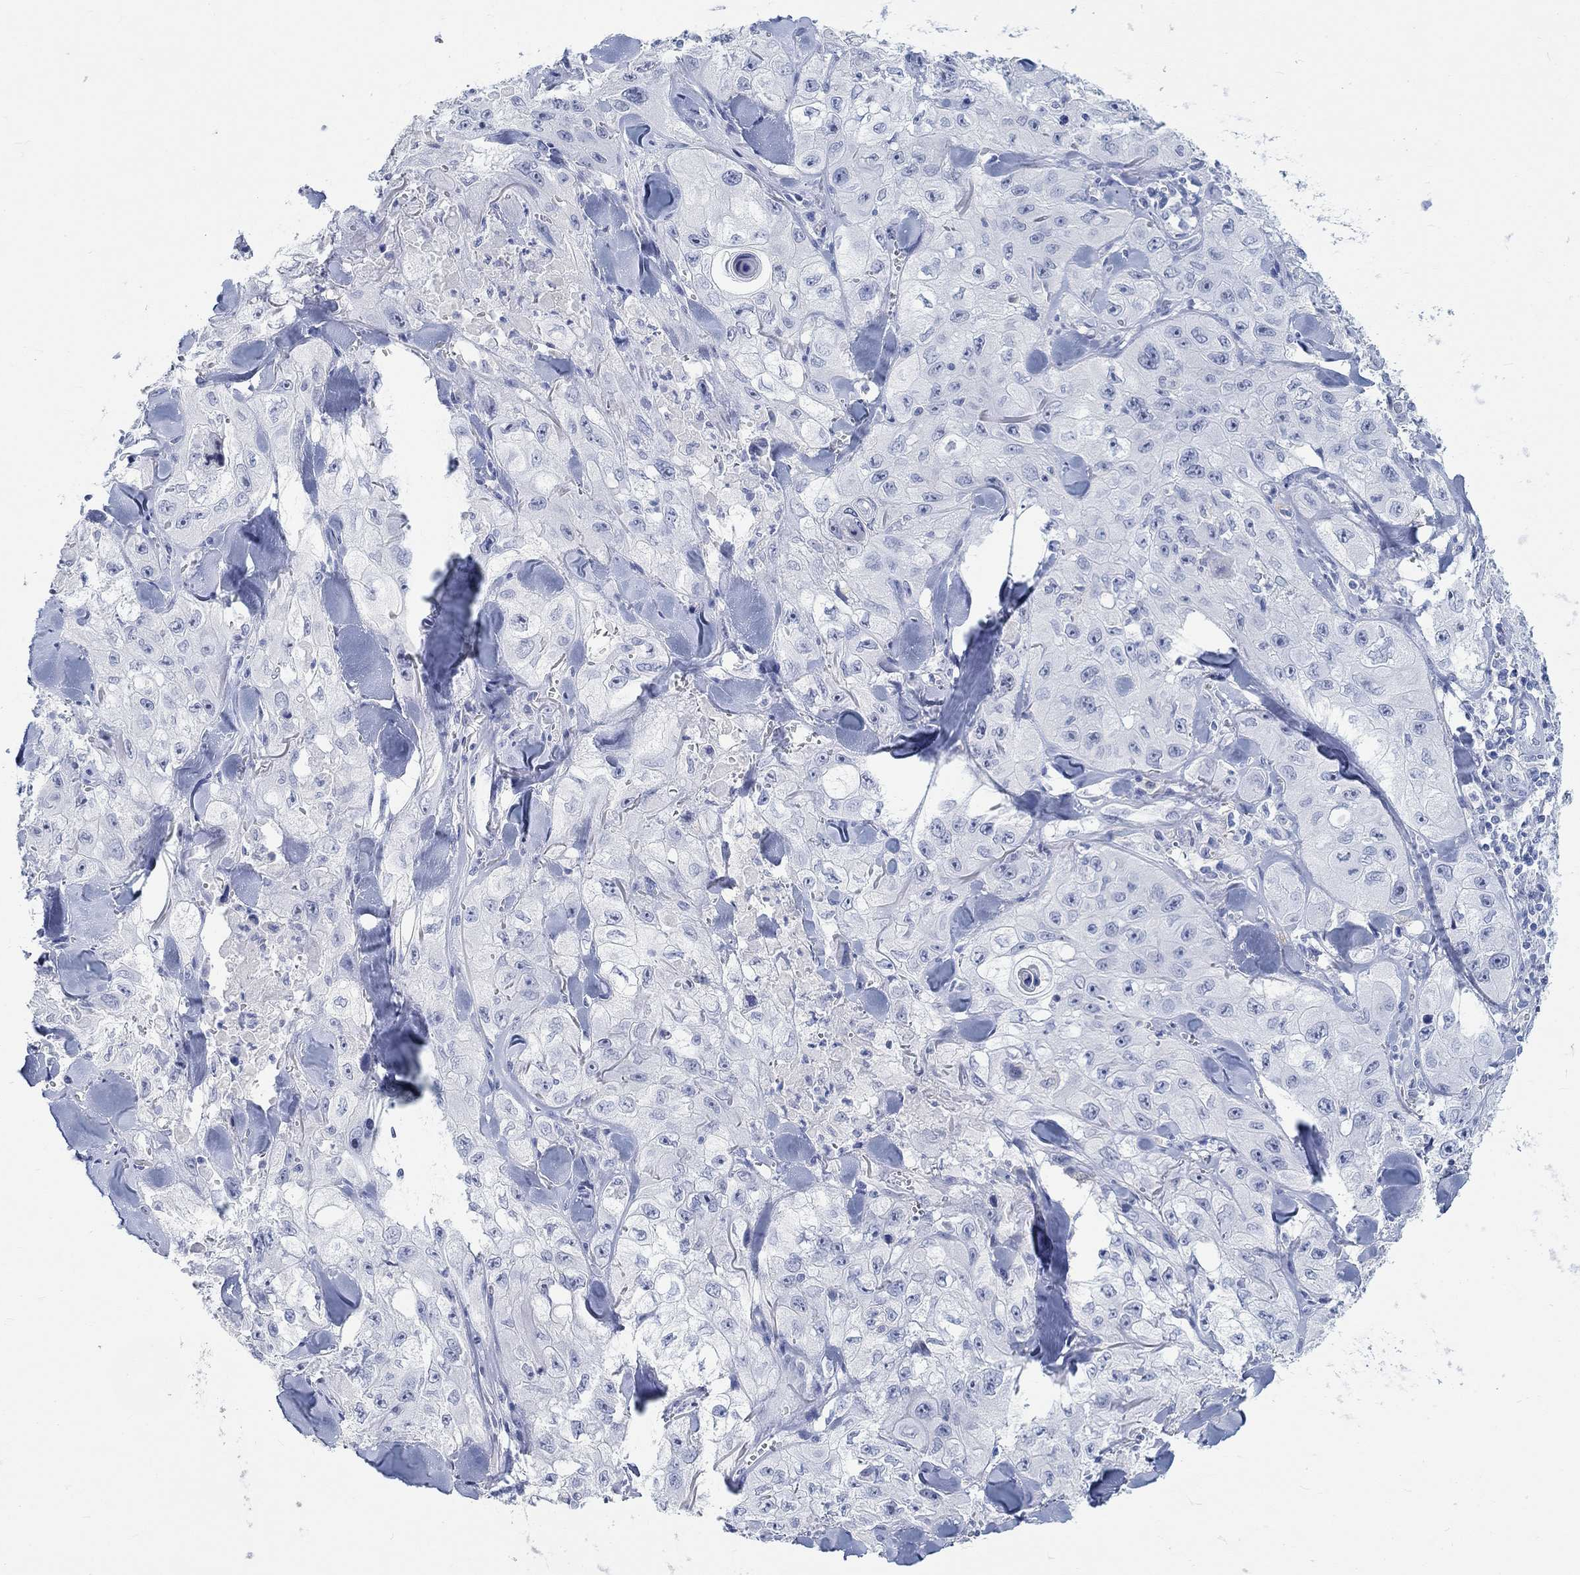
{"staining": {"intensity": "negative", "quantity": "none", "location": "none"}, "tissue": "skin cancer", "cell_type": "Tumor cells", "image_type": "cancer", "snomed": [{"axis": "morphology", "description": "Squamous cell carcinoma, NOS"}, {"axis": "topography", "description": "Skin"}, {"axis": "topography", "description": "Subcutis"}], "caption": "Immunohistochemistry photomicrograph of human skin cancer stained for a protein (brown), which exhibits no expression in tumor cells.", "gene": "GRIA3", "patient": {"sex": "male", "age": 73}}